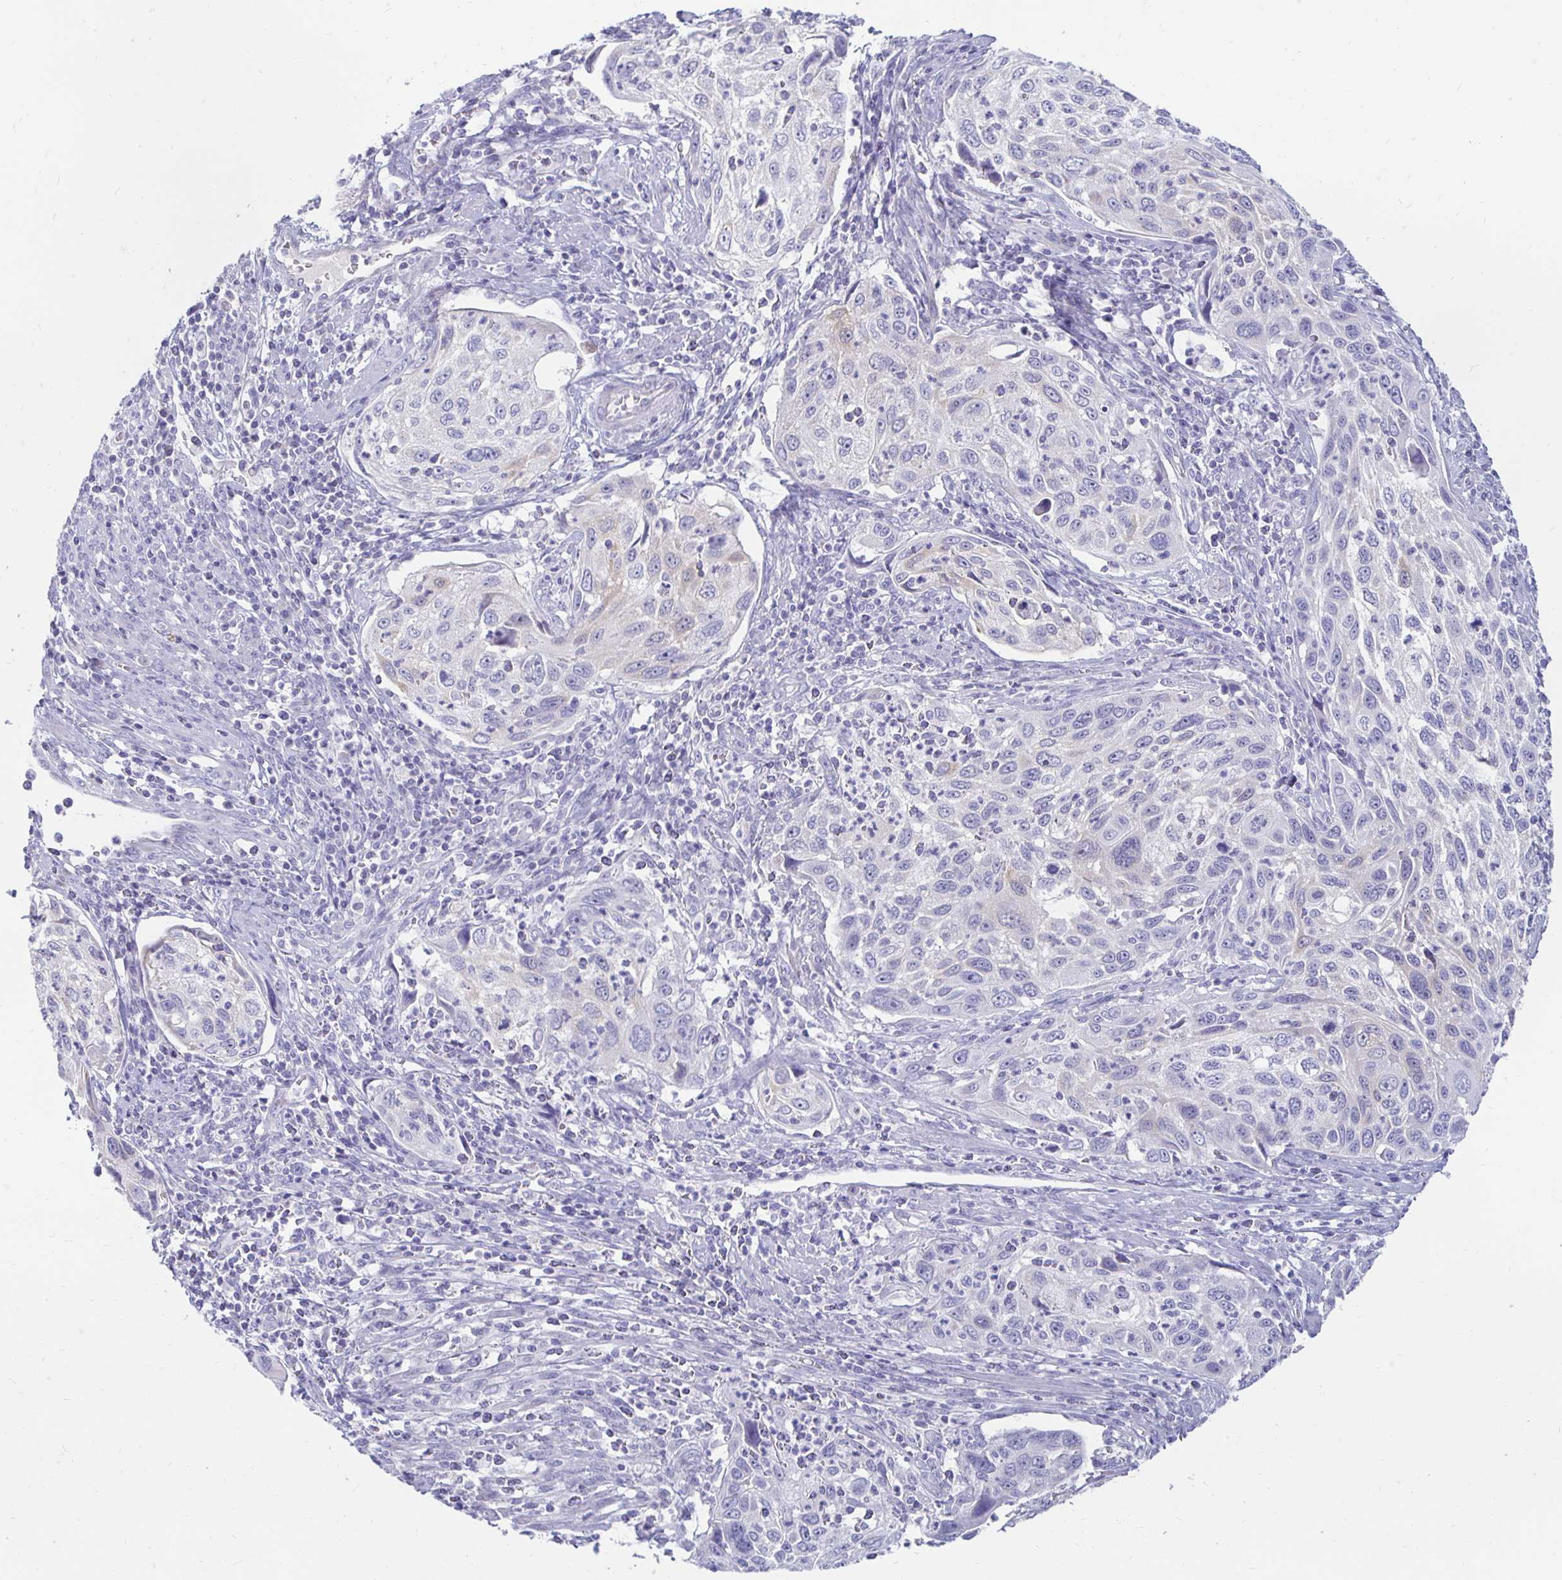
{"staining": {"intensity": "negative", "quantity": "none", "location": "none"}, "tissue": "cervical cancer", "cell_type": "Tumor cells", "image_type": "cancer", "snomed": [{"axis": "morphology", "description": "Squamous cell carcinoma, NOS"}, {"axis": "topography", "description": "Cervix"}], "caption": "IHC image of human cervical cancer stained for a protein (brown), which demonstrates no positivity in tumor cells.", "gene": "PEG10", "patient": {"sex": "female", "age": 70}}